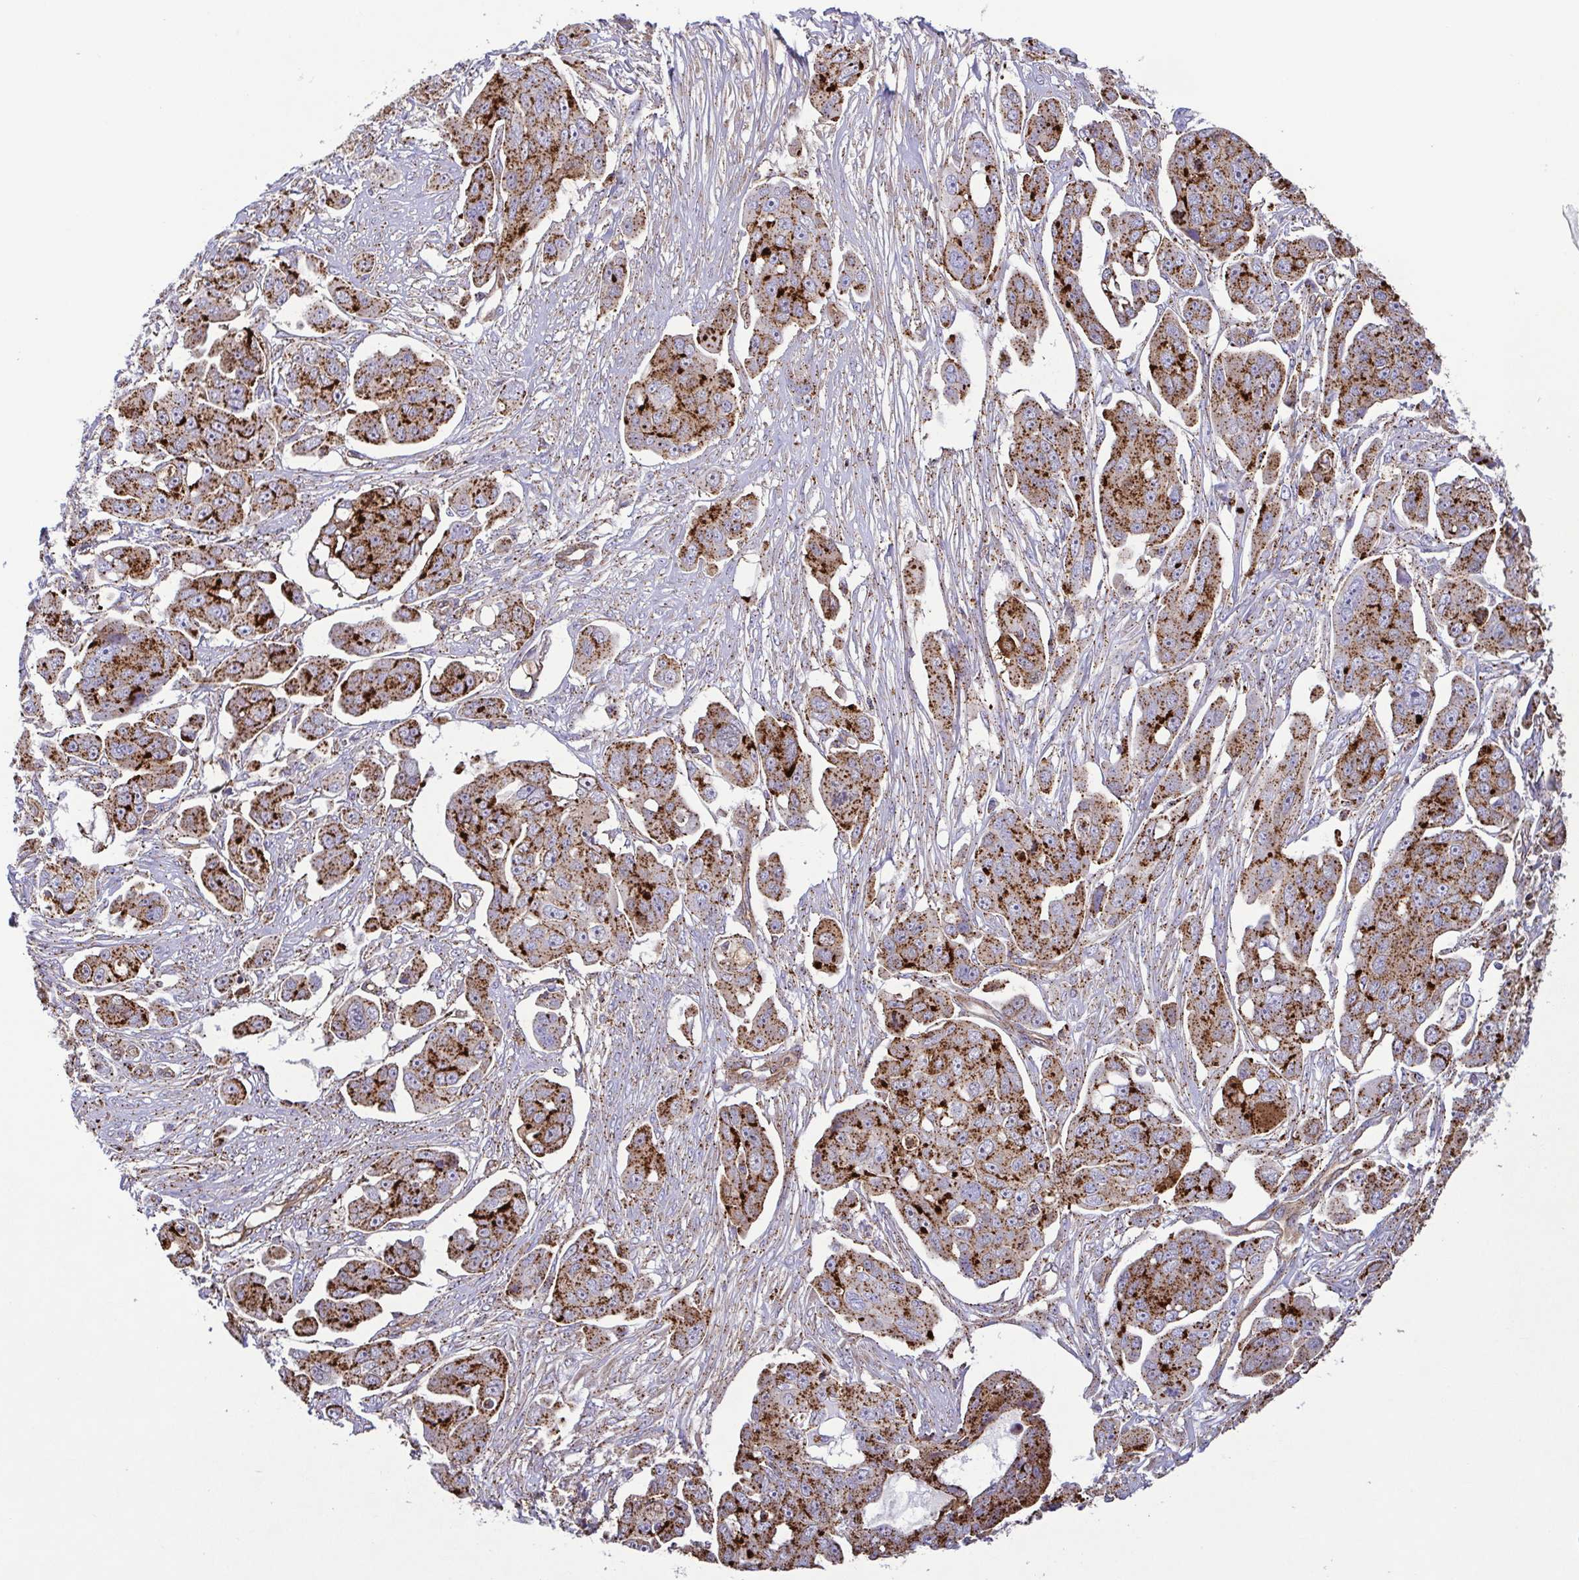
{"staining": {"intensity": "strong", "quantity": "25%-75%", "location": "cytoplasmic/membranous"}, "tissue": "ovarian cancer", "cell_type": "Tumor cells", "image_type": "cancer", "snomed": [{"axis": "morphology", "description": "Carcinoma, endometroid"}, {"axis": "topography", "description": "Ovary"}], "caption": "The micrograph displays immunohistochemical staining of endometroid carcinoma (ovarian). There is strong cytoplasmic/membranous staining is appreciated in approximately 25%-75% of tumor cells.", "gene": "CHMP1B", "patient": {"sex": "female", "age": 70}}